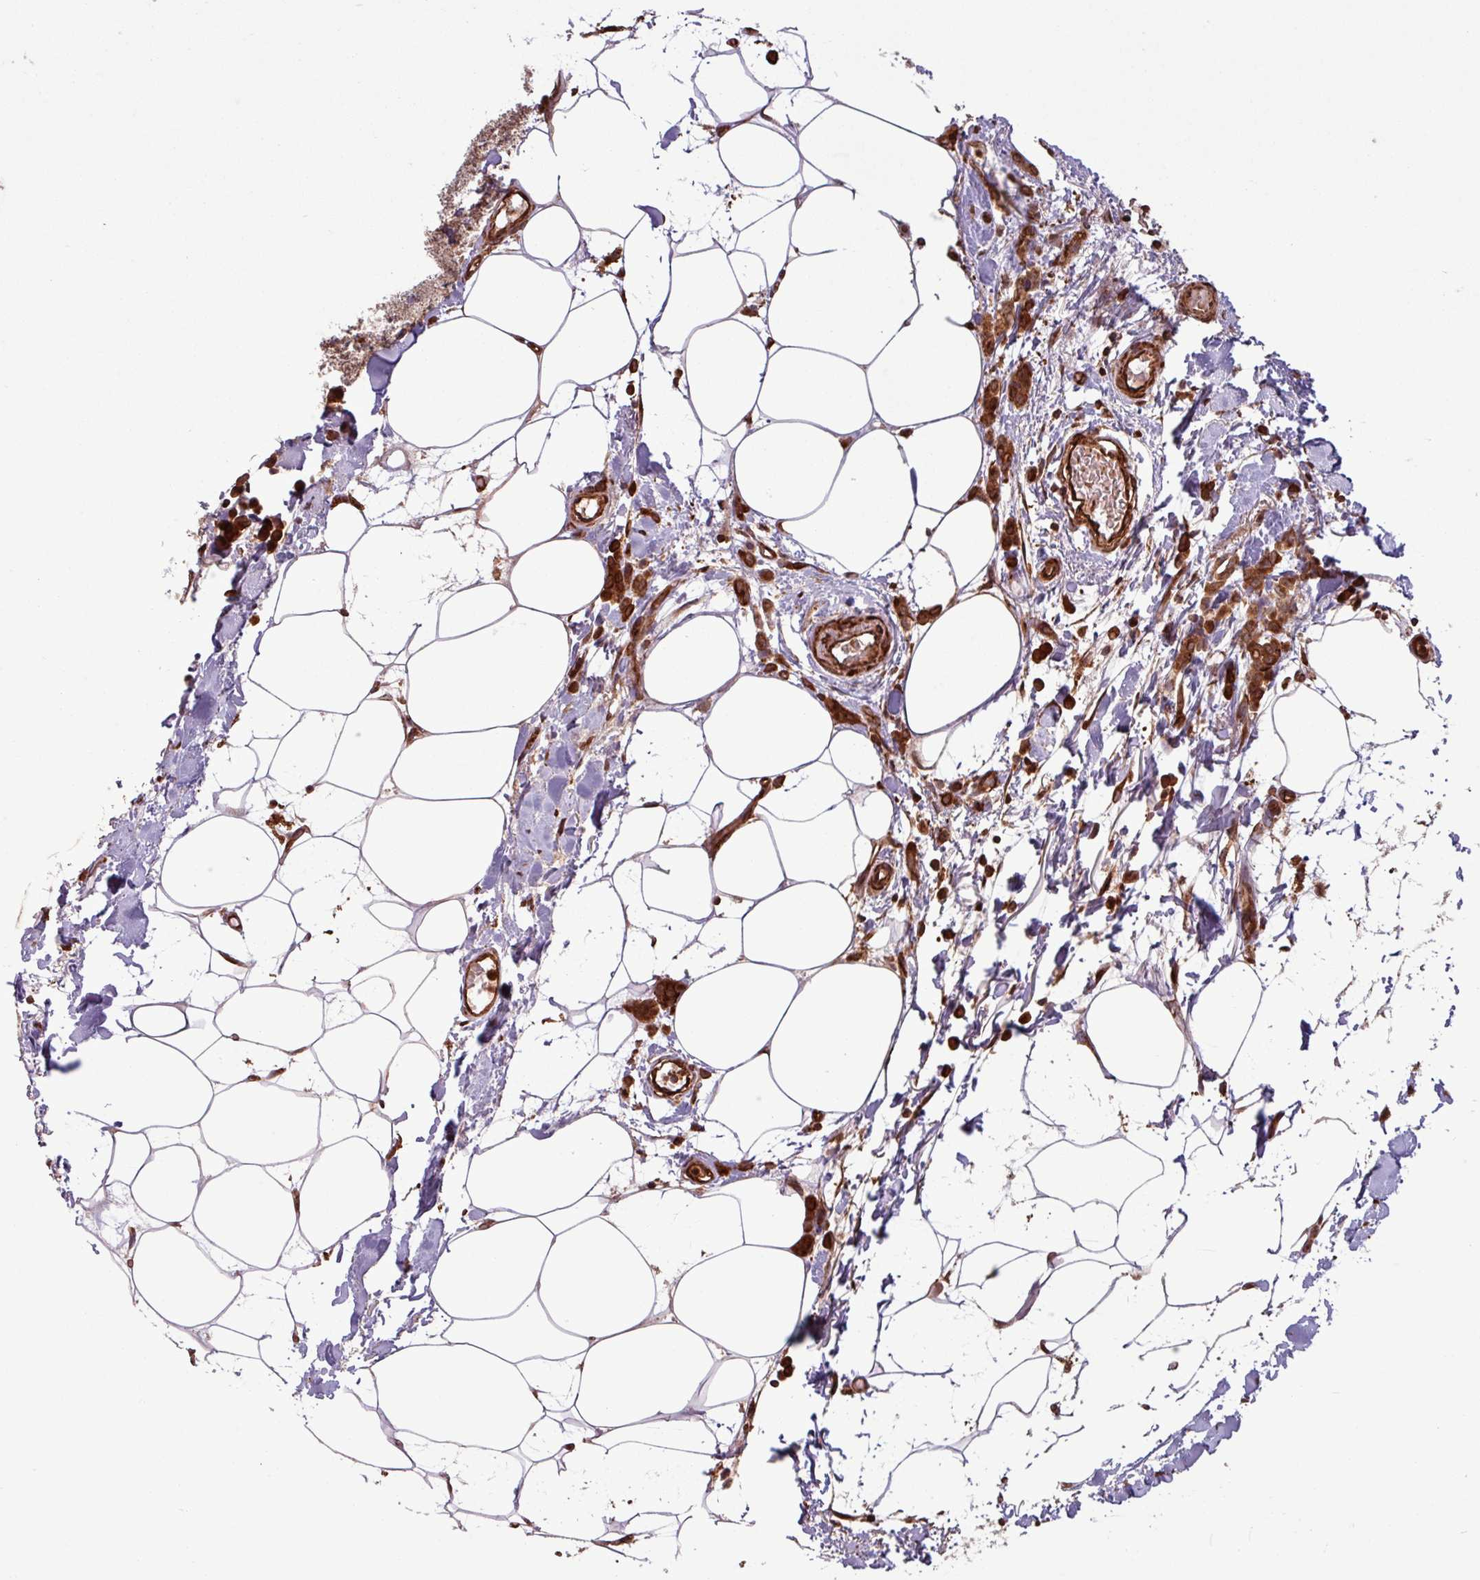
{"staining": {"intensity": "strong", "quantity": ">75%", "location": "cytoplasmic/membranous"}, "tissue": "breast cancer", "cell_type": "Tumor cells", "image_type": "cancer", "snomed": [{"axis": "morphology", "description": "Lobular carcinoma"}, {"axis": "topography", "description": "Breast"}], "caption": "Immunohistochemical staining of lobular carcinoma (breast) exhibits high levels of strong cytoplasmic/membranous protein expression in approximately >75% of tumor cells.", "gene": "PDPR", "patient": {"sex": "female", "age": 84}}